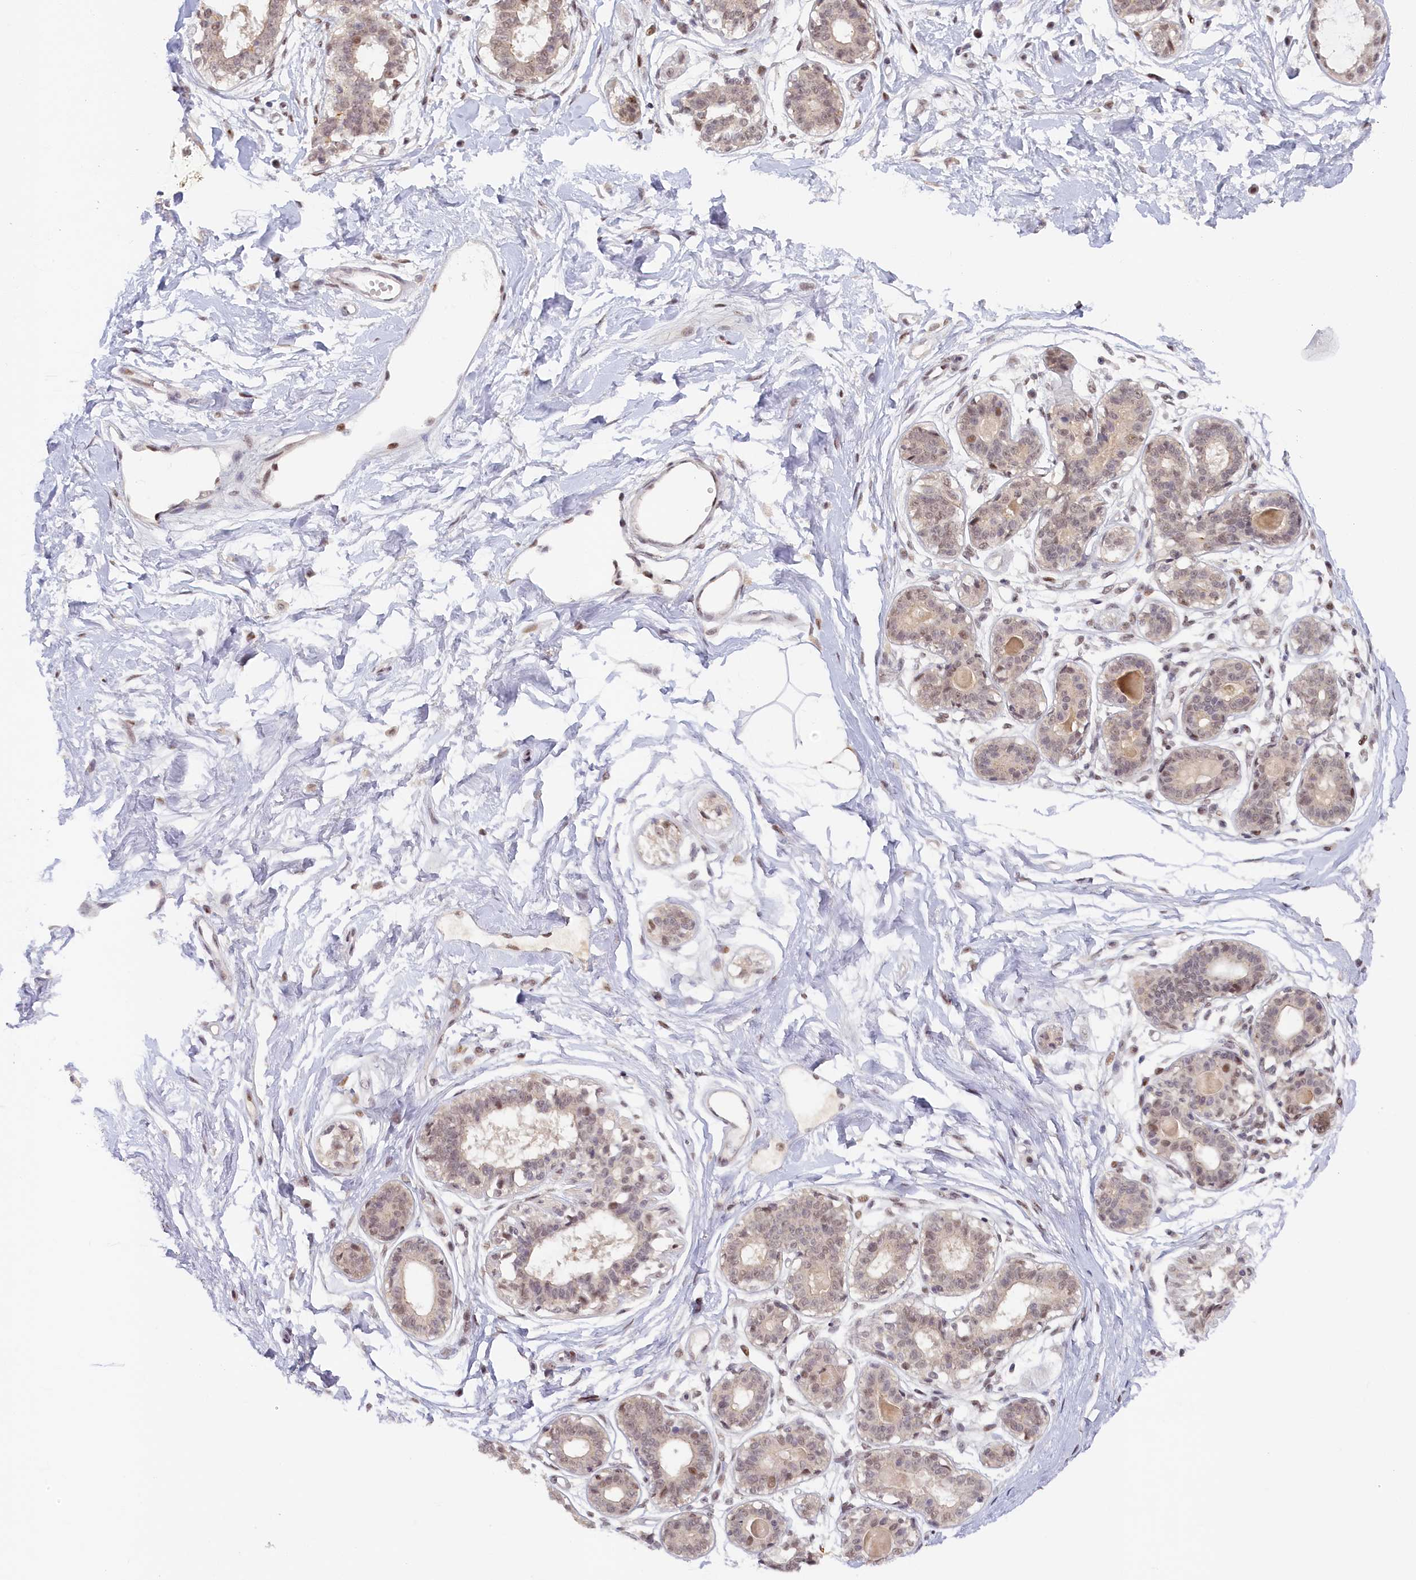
{"staining": {"intensity": "negative", "quantity": "none", "location": "none"}, "tissue": "breast", "cell_type": "Adipocytes", "image_type": "normal", "snomed": [{"axis": "morphology", "description": "Normal tissue, NOS"}, {"axis": "topography", "description": "Breast"}], "caption": "Immunohistochemistry (IHC) photomicrograph of benign human breast stained for a protein (brown), which reveals no staining in adipocytes. (Brightfield microscopy of DAB (3,3'-diaminobenzidine) immunohistochemistry (IHC) at high magnification).", "gene": "SEC31B", "patient": {"sex": "female", "age": 45}}